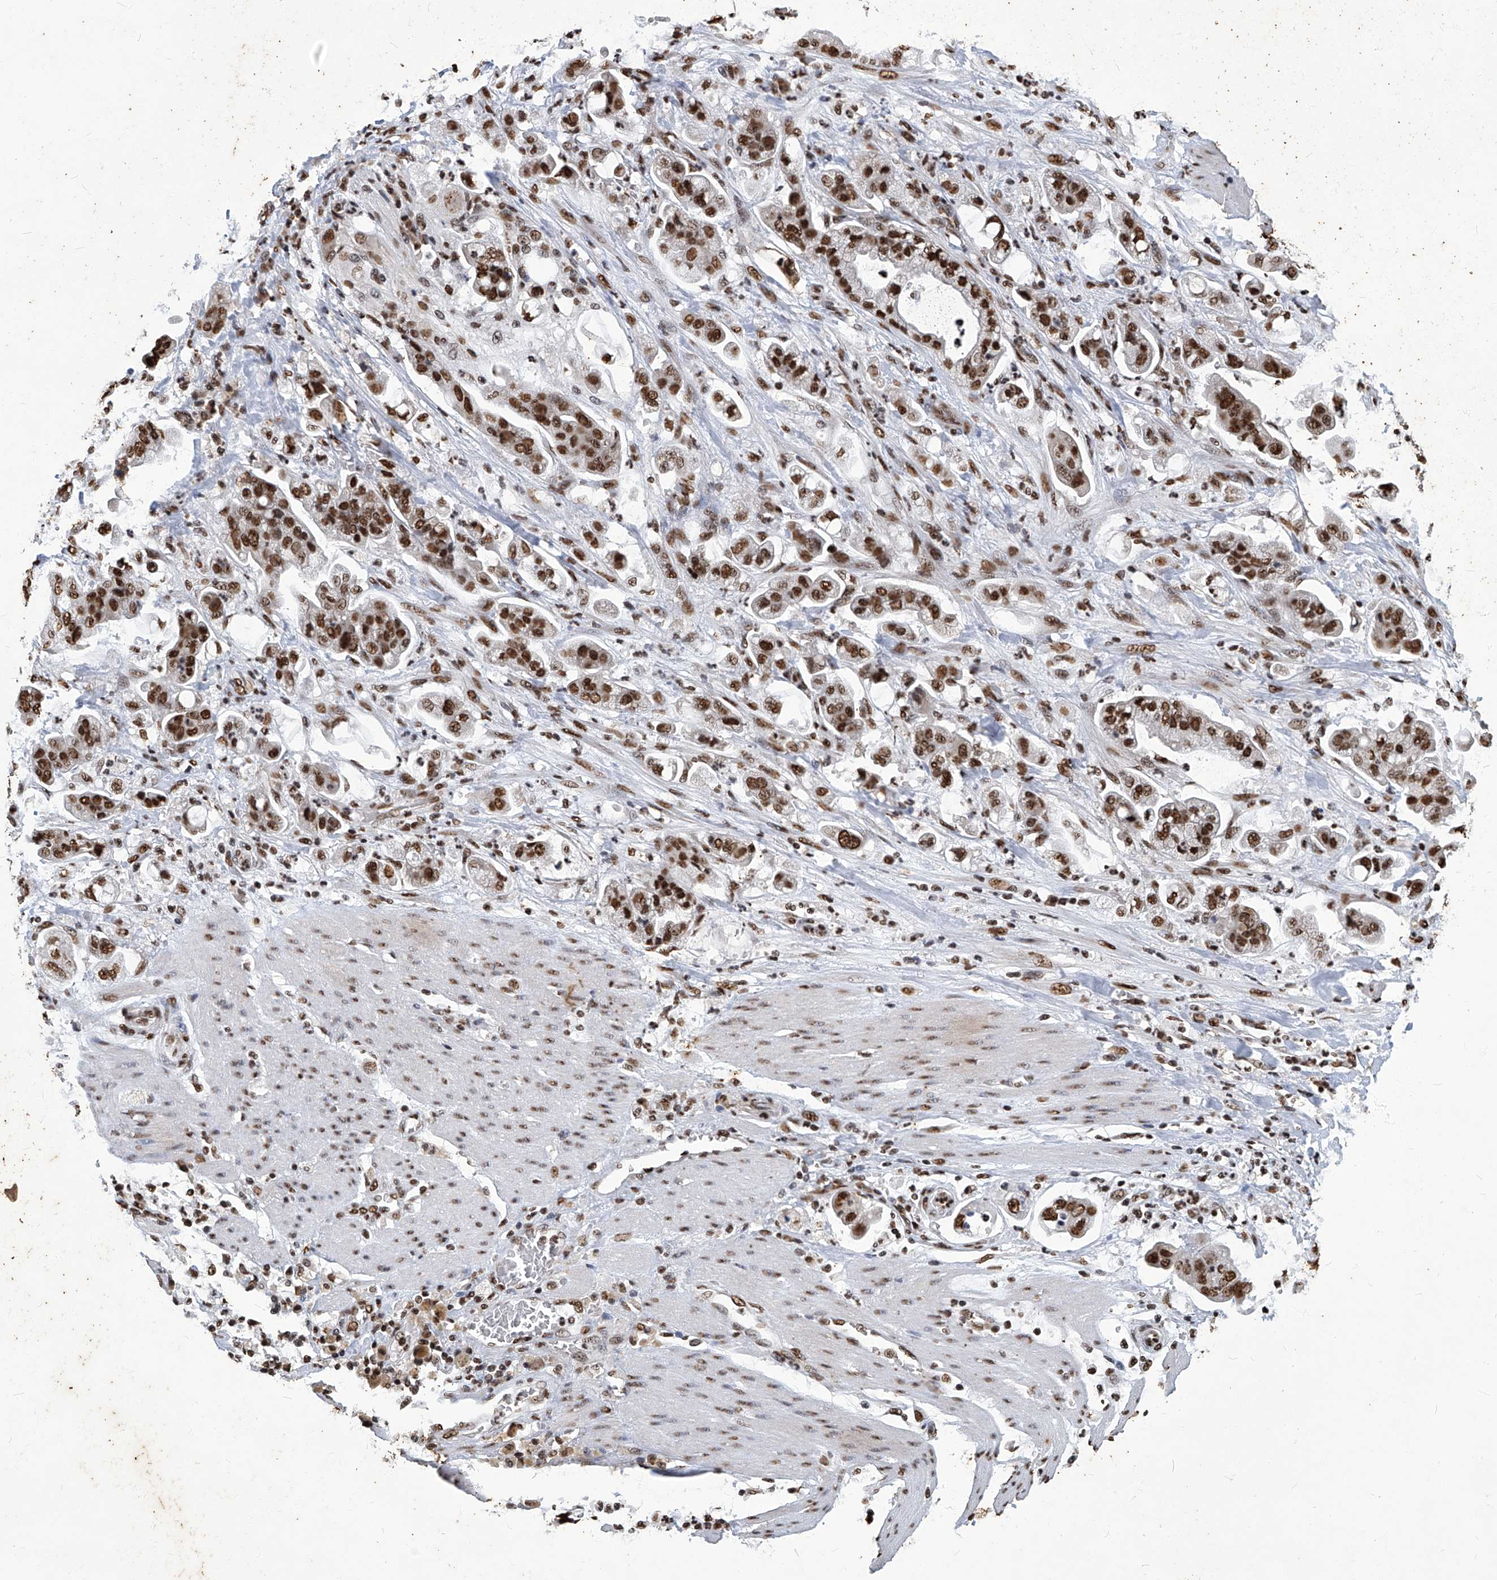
{"staining": {"intensity": "strong", "quantity": ">75%", "location": "nuclear"}, "tissue": "stomach cancer", "cell_type": "Tumor cells", "image_type": "cancer", "snomed": [{"axis": "morphology", "description": "Adenocarcinoma, NOS"}, {"axis": "topography", "description": "Stomach"}], "caption": "IHC of stomach adenocarcinoma reveals high levels of strong nuclear positivity in approximately >75% of tumor cells.", "gene": "HBP1", "patient": {"sex": "male", "age": 62}}